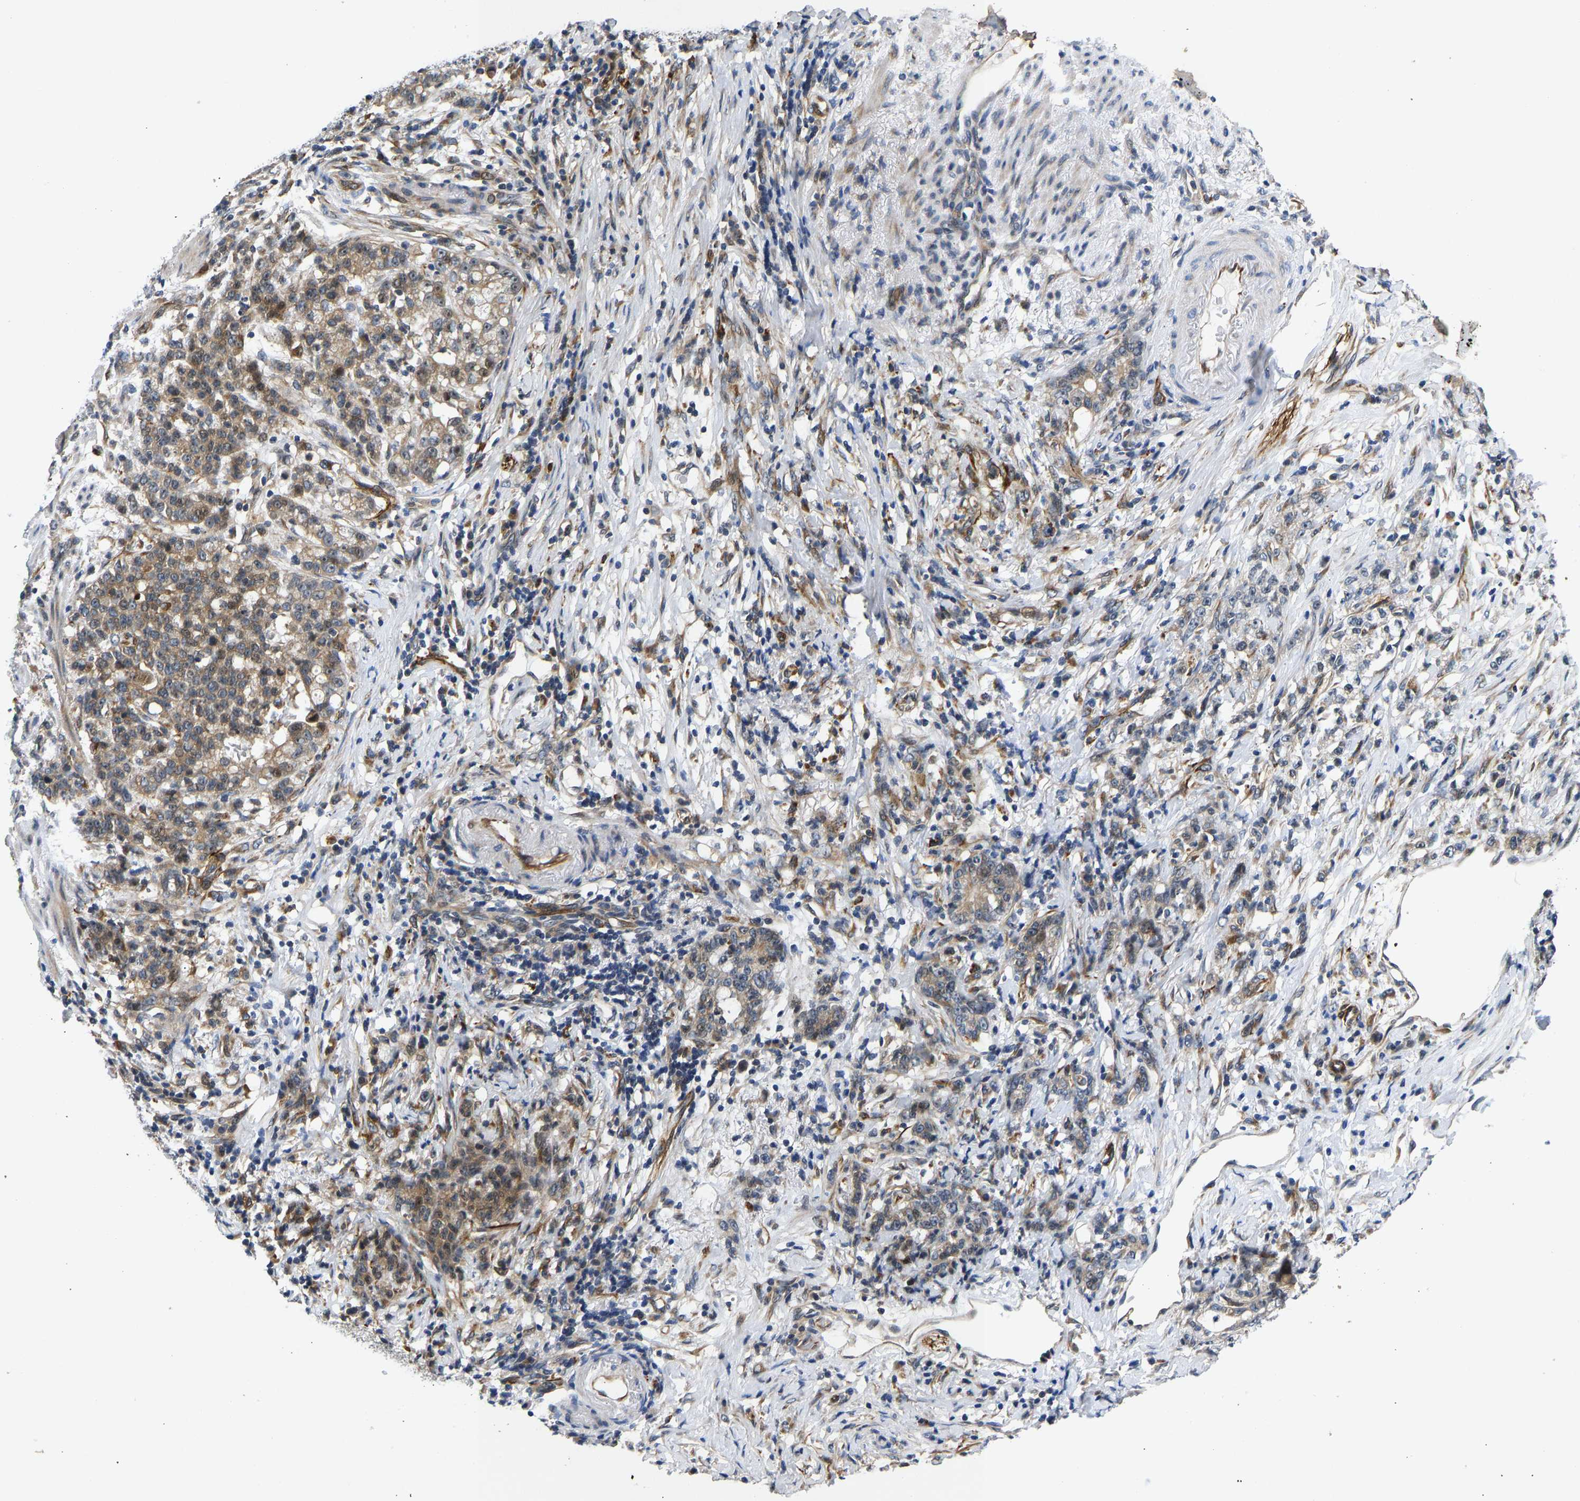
{"staining": {"intensity": "moderate", "quantity": "25%-75%", "location": "cytoplasmic/membranous"}, "tissue": "stomach cancer", "cell_type": "Tumor cells", "image_type": "cancer", "snomed": [{"axis": "morphology", "description": "Adenocarcinoma, NOS"}, {"axis": "topography", "description": "Stomach, lower"}], "caption": "Stomach adenocarcinoma was stained to show a protein in brown. There is medium levels of moderate cytoplasmic/membranous expression in approximately 25%-75% of tumor cells.", "gene": "RESF1", "patient": {"sex": "male", "age": 88}}